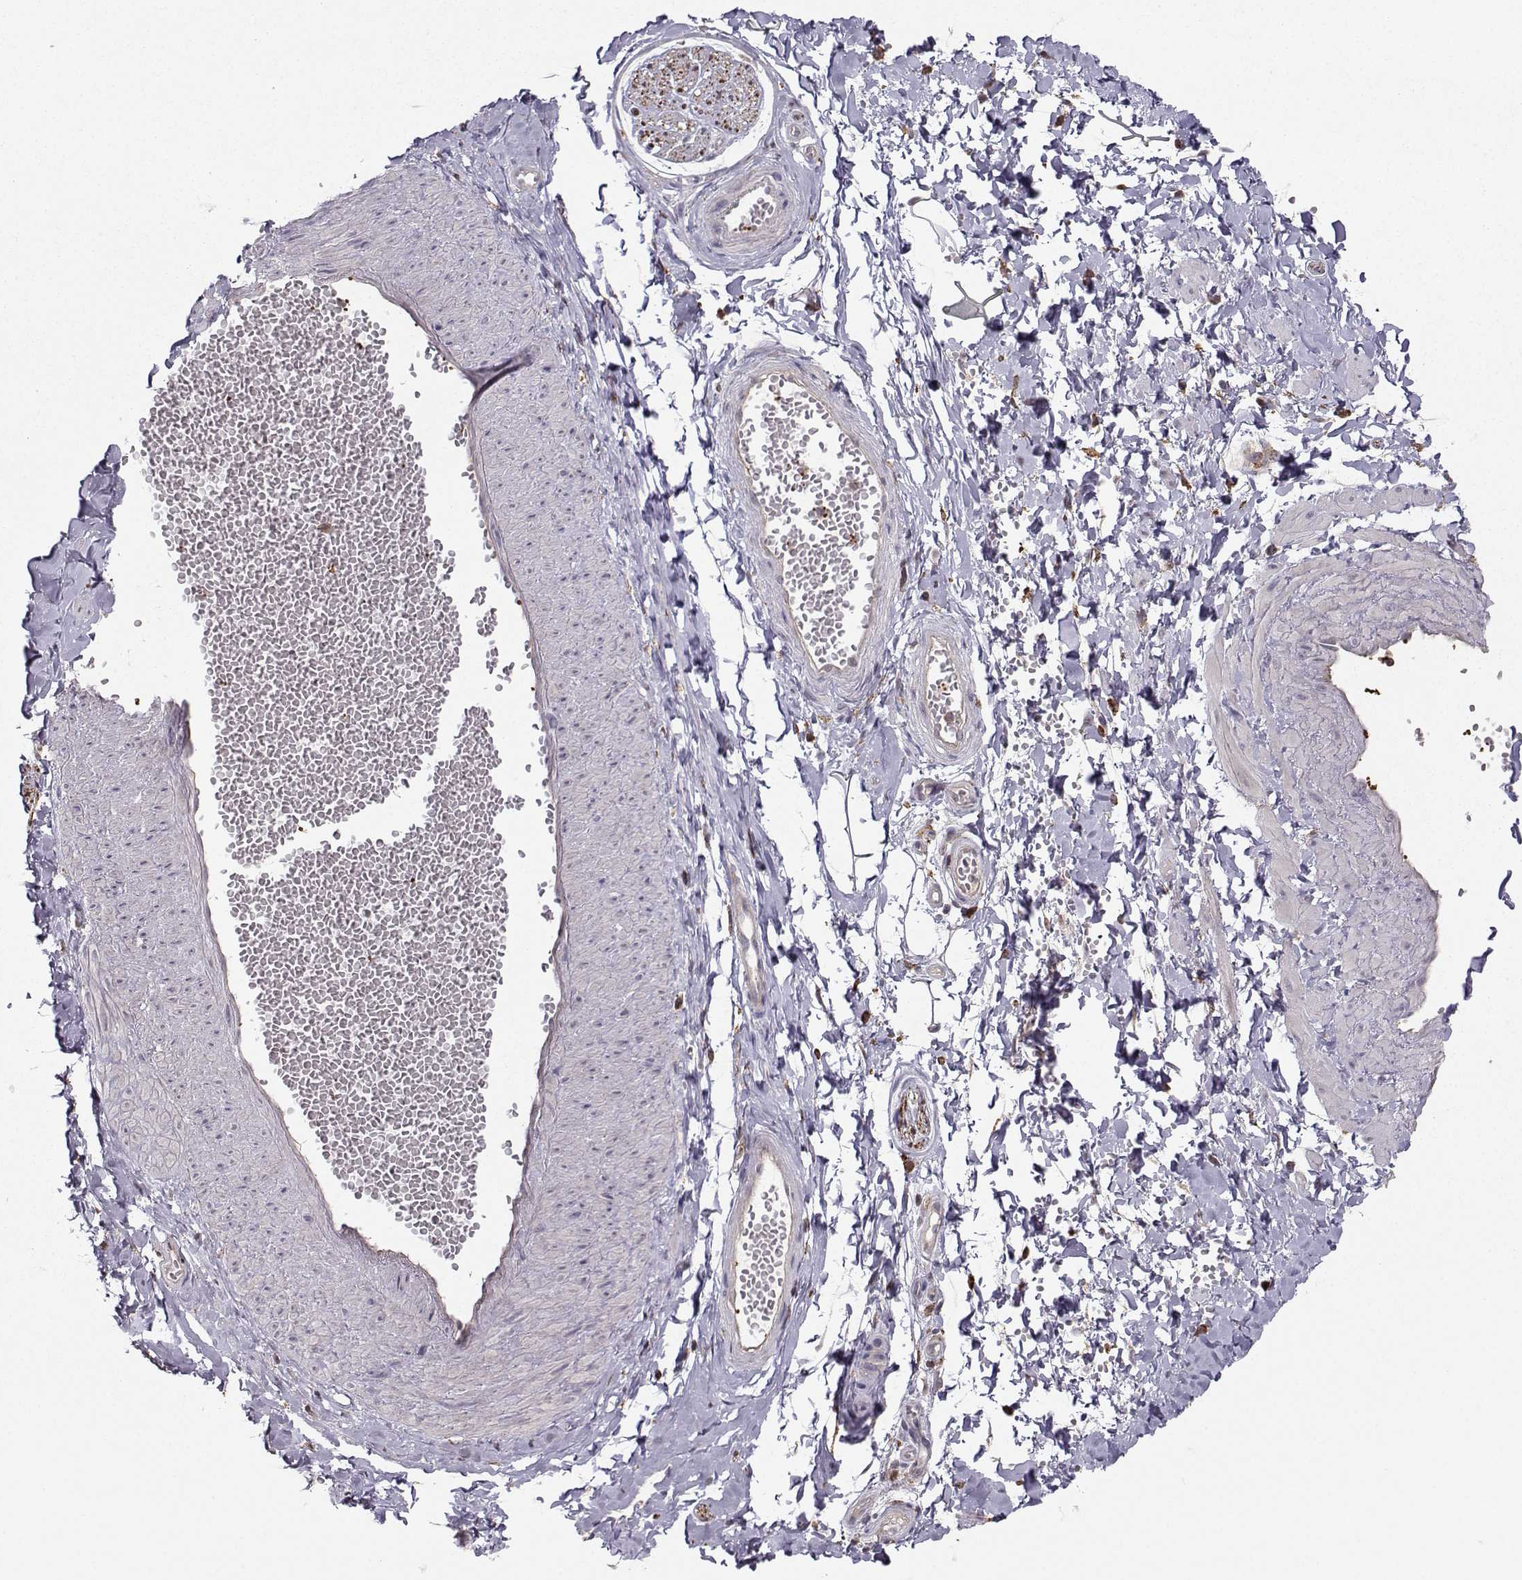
{"staining": {"intensity": "negative", "quantity": "none", "location": "none"}, "tissue": "adipose tissue", "cell_type": "Adipocytes", "image_type": "normal", "snomed": [{"axis": "morphology", "description": "Normal tissue, NOS"}, {"axis": "topography", "description": "Smooth muscle"}, {"axis": "topography", "description": "Peripheral nerve tissue"}], "caption": "This is an immunohistochemistry (IHC) micrograph of normal human adipose tissue. There is no staining in adipocytes.", "gene": "ASB16", "patient": {"sex": "male", "age": 22}}